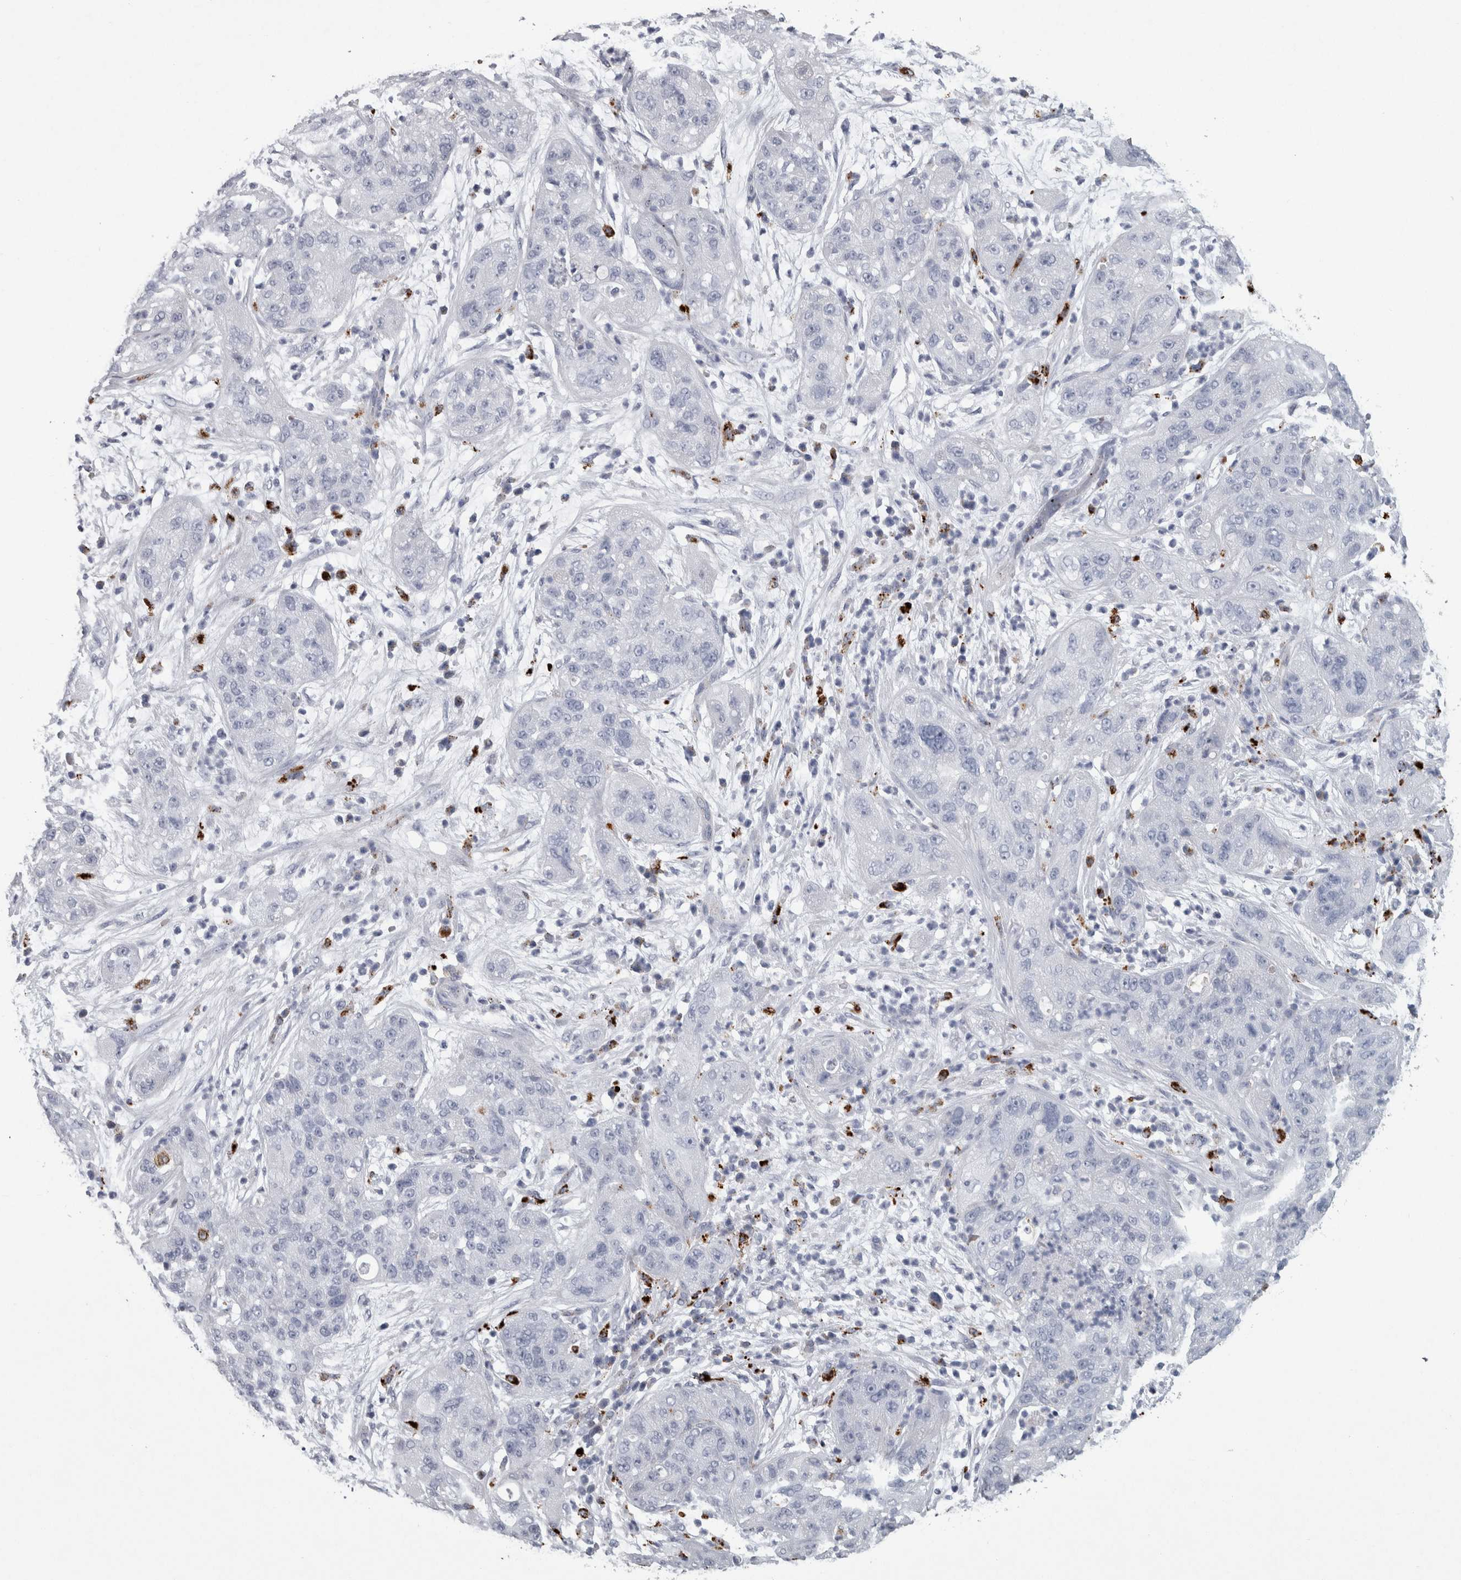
{"staining": {"intensity": "negative", "quantity": "none", "location": "none"}, "tissue": "pancreatic cancer", "cell_type": "Tumor cells", "image_type": "cancer", "snomed": [{"axis": "morphology", "description": "Adenocarcinoma, NOS"}, {"axis": "topography", "description": "Pancreas"}], "caption": "This is a photomicrograph of IHC staining of pancreatic adenocarcinoma, which shows no expression in tumor cells.", "gene": "DPP7", "patient": {"sex": "female", "age": 78}}